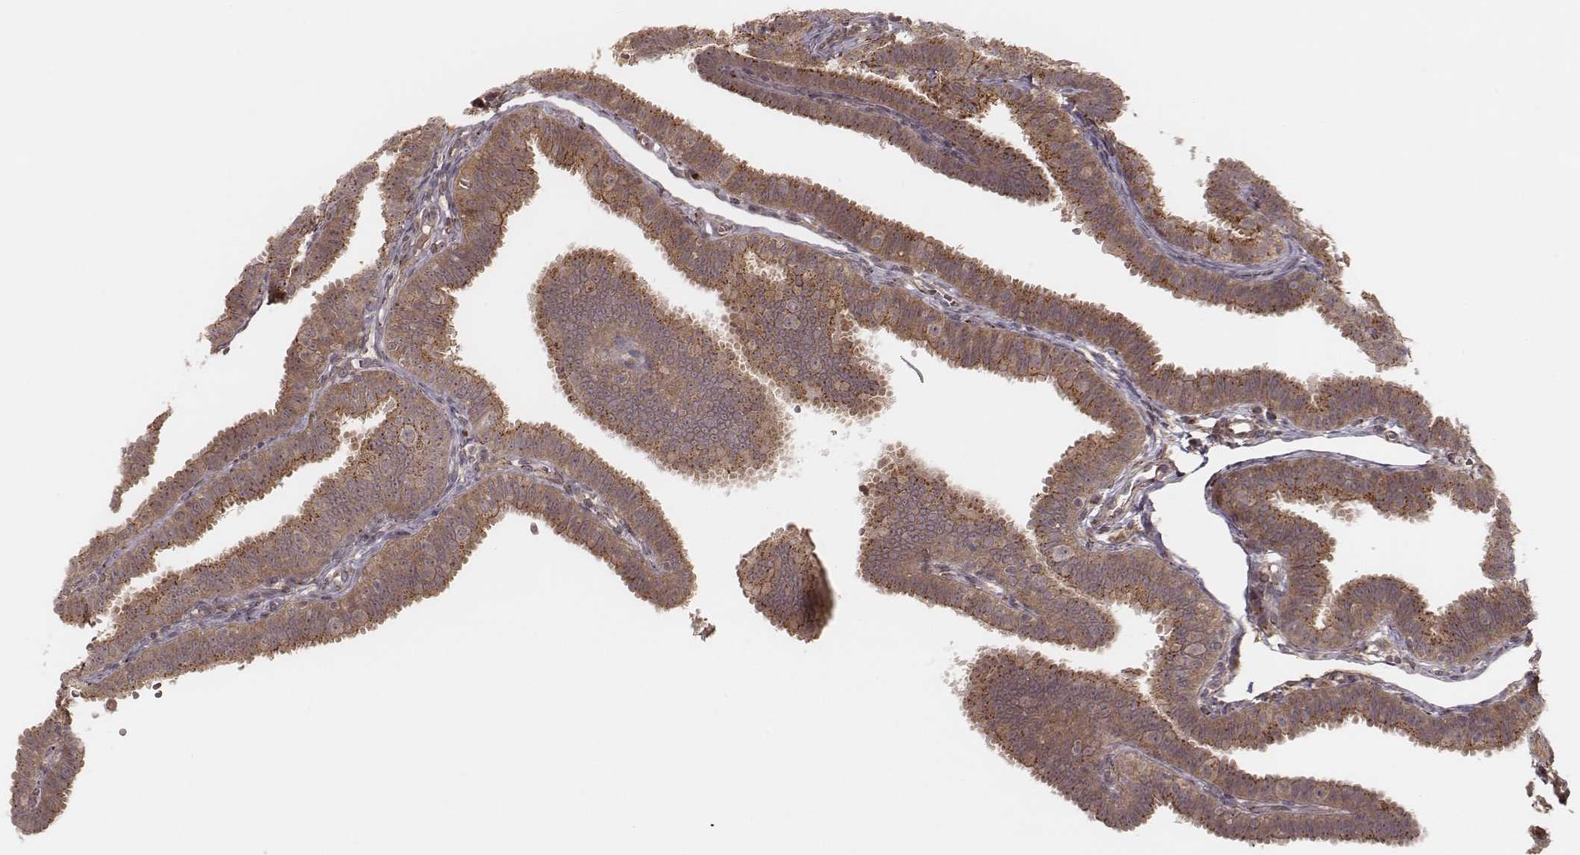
{"staining": {"intensity": "moderate", "quantity": ">75%", "location": "cytoplasmic/membranous"}, "tissue": "fallopian tube", "cell_type": "Glandular cells", "image_type": "normal", "snomed": [{"axis": "morphology", "description": "Normal tissue, NOS"}, {"axis": "topography", "description": "Fallopian tube"}], "caption": "High-magnification brightfield microscopy of unremarkable fallopian tube stained with DAB (brown) and counterstained with hematoxylin (blue). glandular cells exhibit moderate cytoplasmic/membranous staining is appreciated in about>75% of cells. (Brightfield microscopy of DAB IHC at high magnification).", "gene": "MYO19", "patient": {"sex": "female", "age": 25}}